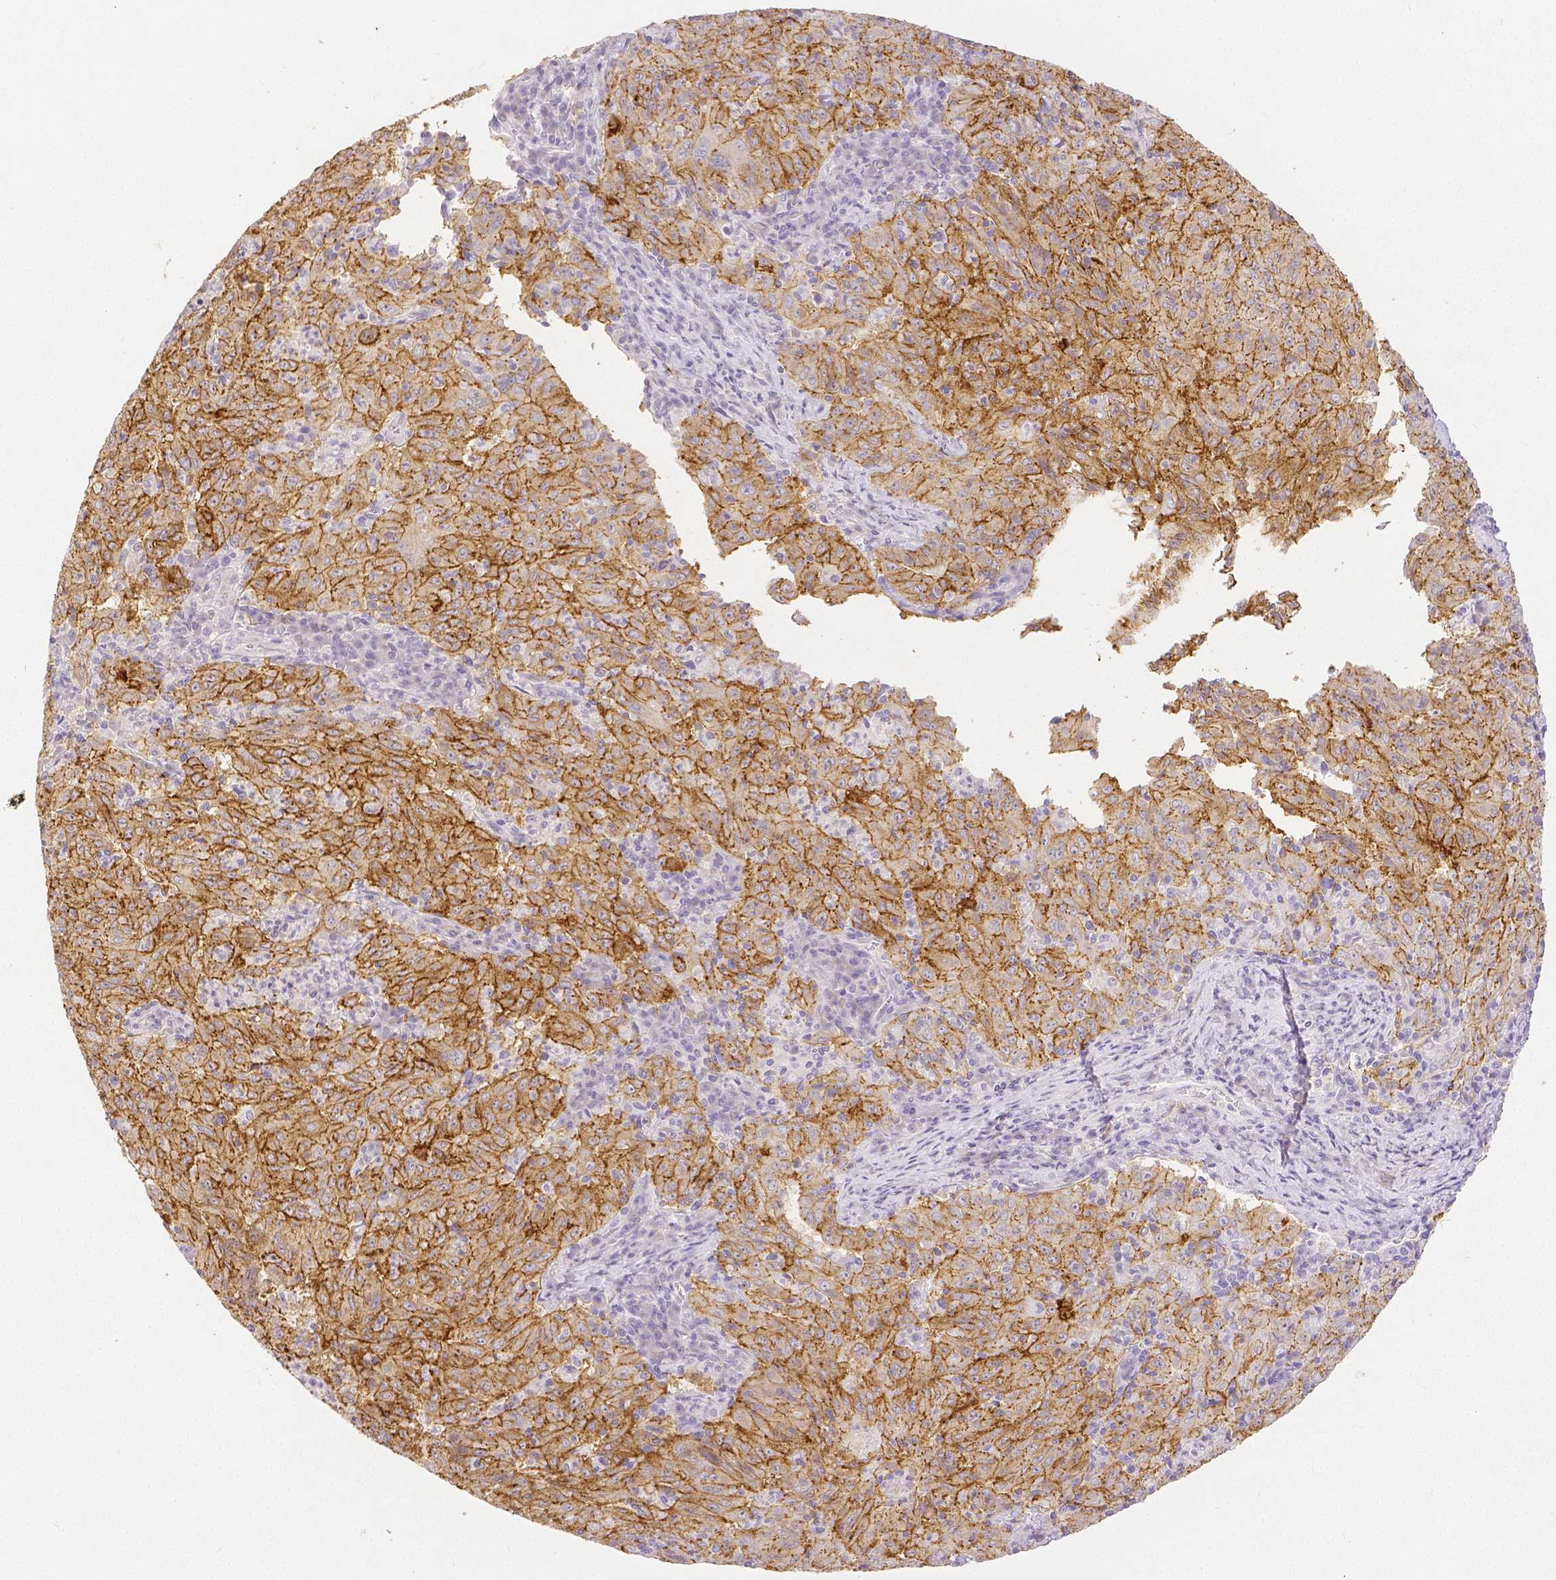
{"staining": {"intensity": "moderate", "quantity": ">75%", "location": "cytoplasmic/membranous"}, "tissue": "pancreatic cancer", "cell_type": "Tumor cells", "image_type": "cancer", "snomed": [{"axis": "morphology", "description": "Adenocarcinoma, NOS"}, {"axis": "topography", "description": "Pancreas"}], "caption": "About >75% of tumor cells in pancreatic cancer show moderate cytoplasmic/membranous protein staining as visualized by brown immunohistochemical staining.", "gene": "OCLN", "patient": {"sex": "male", "age": 63}}